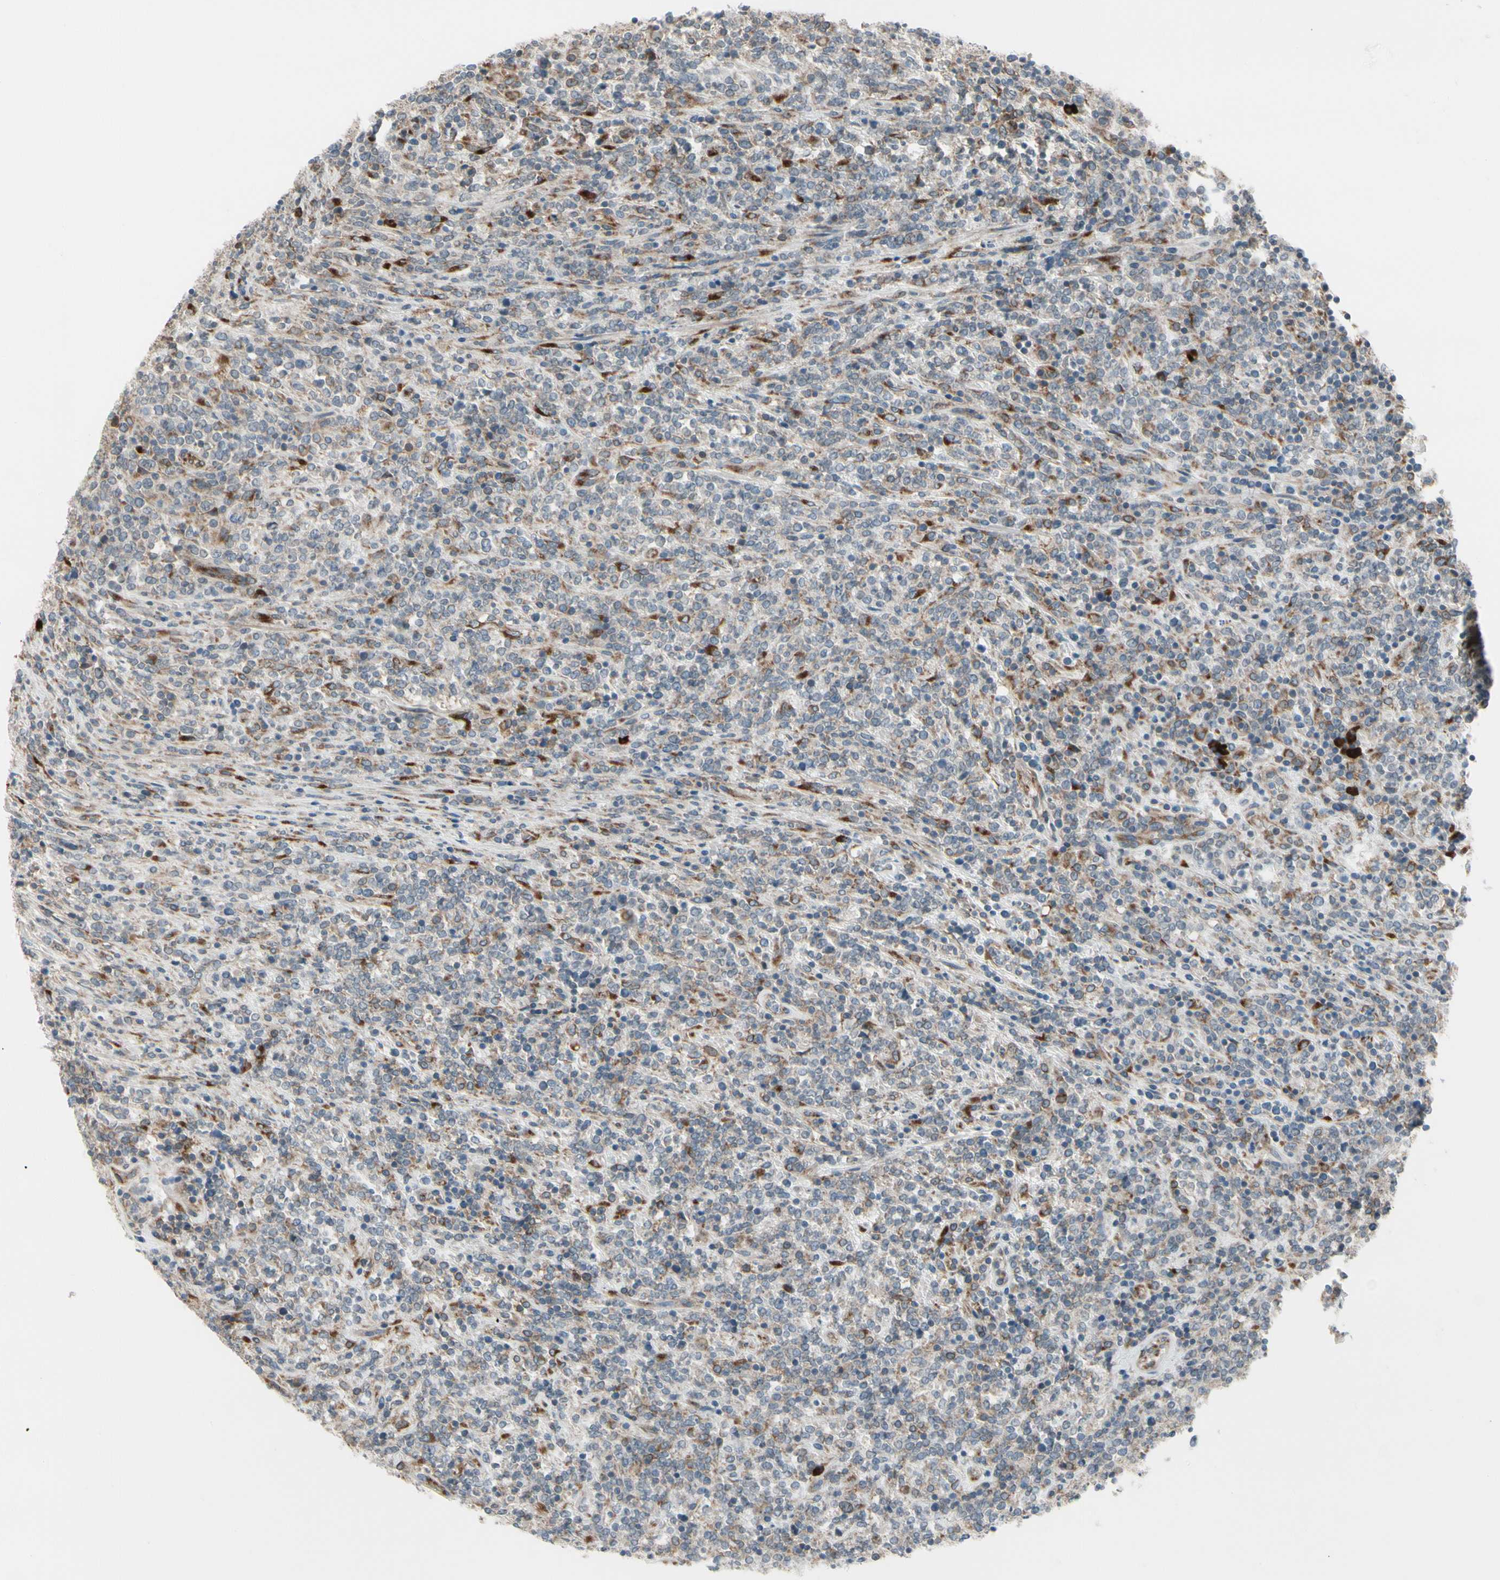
{"staining": {"intensity": "weak", "quantity": "25%-75%", "location": "cytoplasmic/membranous"}, "tissue": "lymphoma", "cell_type": "Tumor cells", "image_type": "cancer", "snomed": [{"axis": "morphology", "description": "Malignant lymphoma, non-Hodgkin's type, High grade"}, {"axis": "topography", "description": "Soft tissue"}], "caption": "High-magnification brightfield microscopy of lymphoma stained with DAB (brown) and counterstained with hematoxylin (blue). tumor cells exhibit weak cytoplasmic/membranous staining is seen in about25%-75% of cells. Nuclei are stained in blue.", "gene": "FNDC3A", "patient": {"sex": "male", "age": 18}}